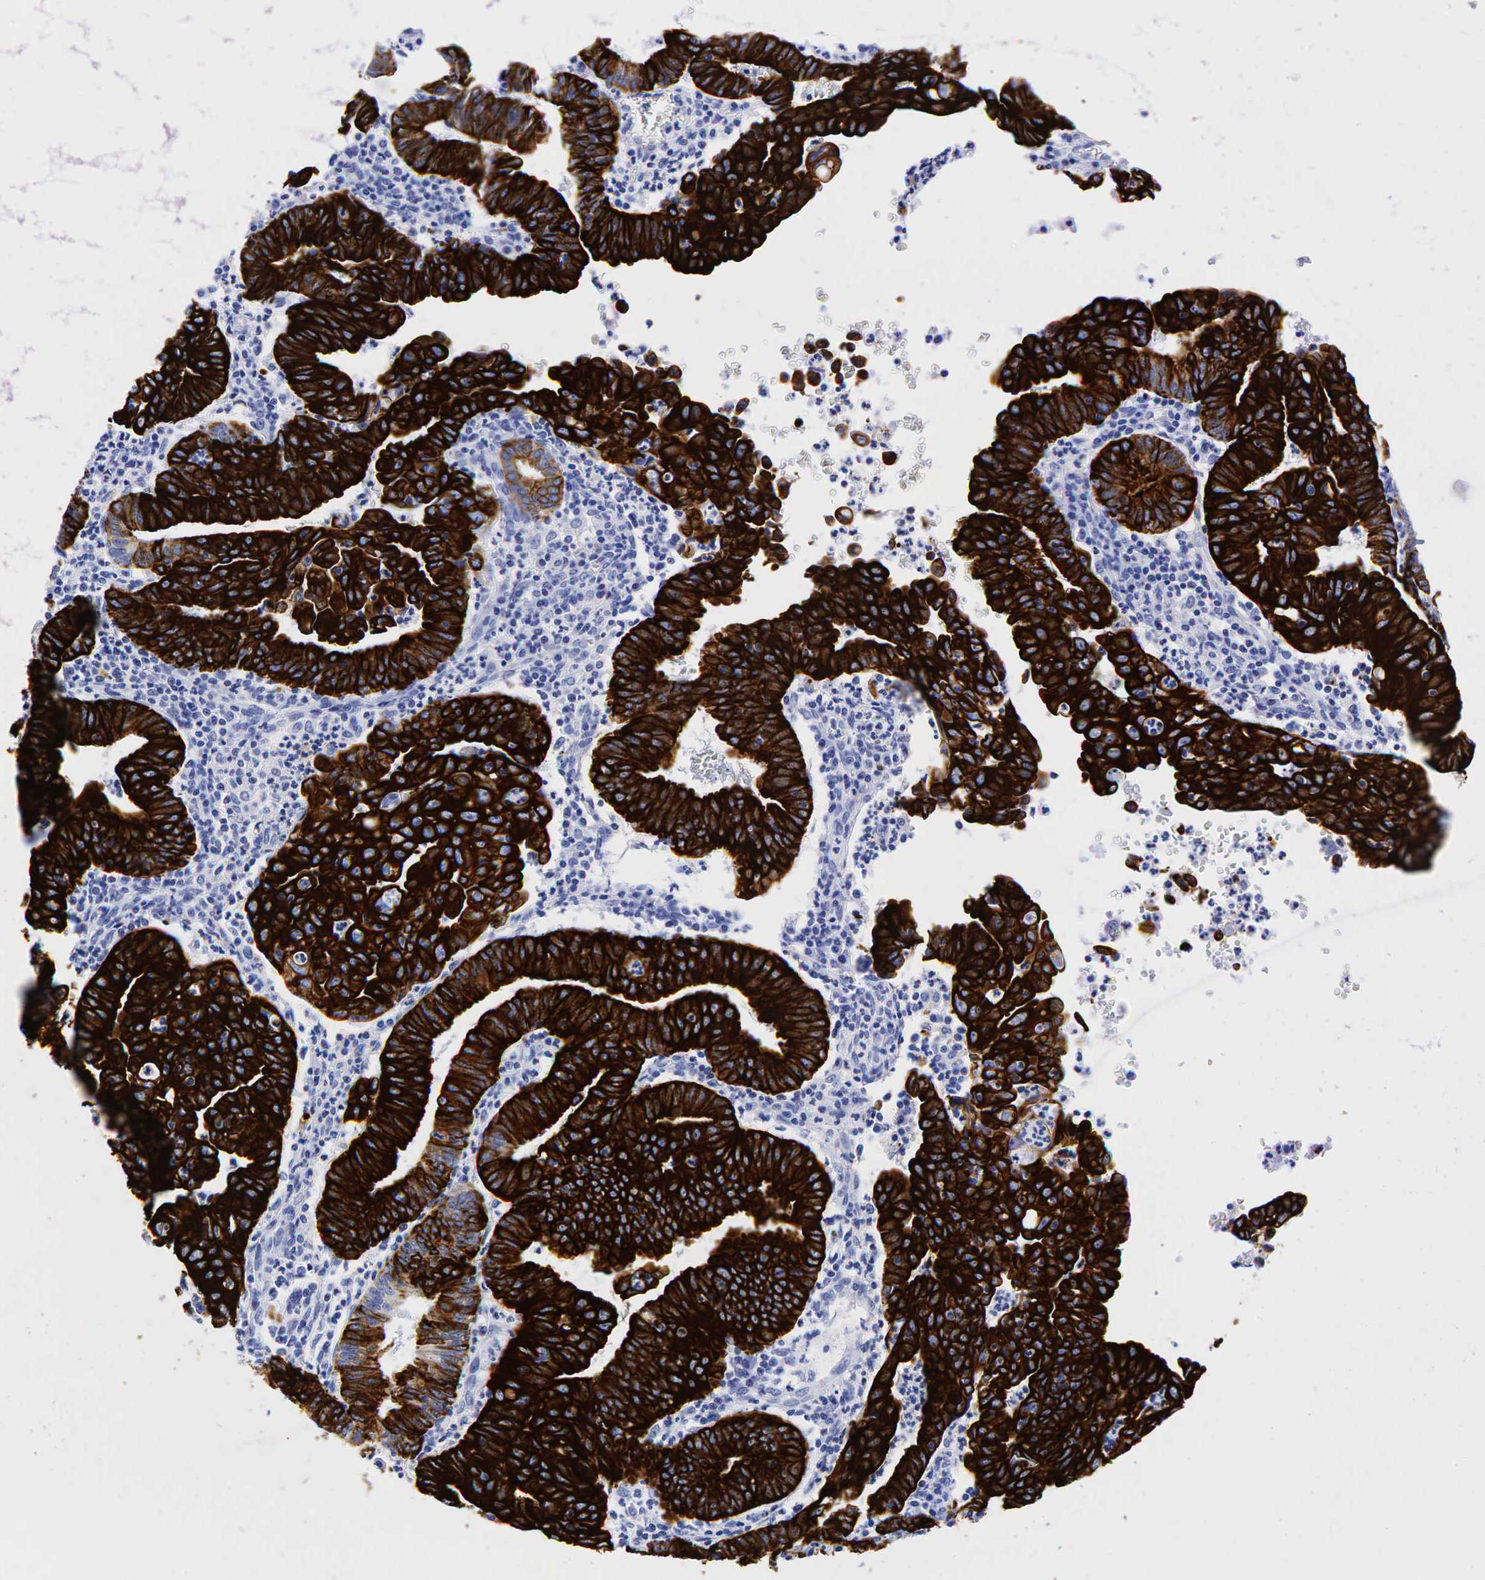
{"staining": {"intensity": "strong", "quantity": ">75%", "location": "cytoplasmic/membranous"}, "tissue": "endometrial cancer", "cell_type": "Tumor cells", "image_type": "cancer", "snomed": [{"axis": "morphology", "description": "Adenocarcinoma, NOS"}, {"axis": "topography", "description": "Endometrium"}], "caption": "Adenocarcinoma (endometrial) stained with DAB (3,3'-diaminobenzidine) IHC demonstrates high levels of strong cytoplasmic/membranous staining in about >75% of tumor cells.", "gene": "KRT19", "patient": {"sex": "female", "age": 60}}